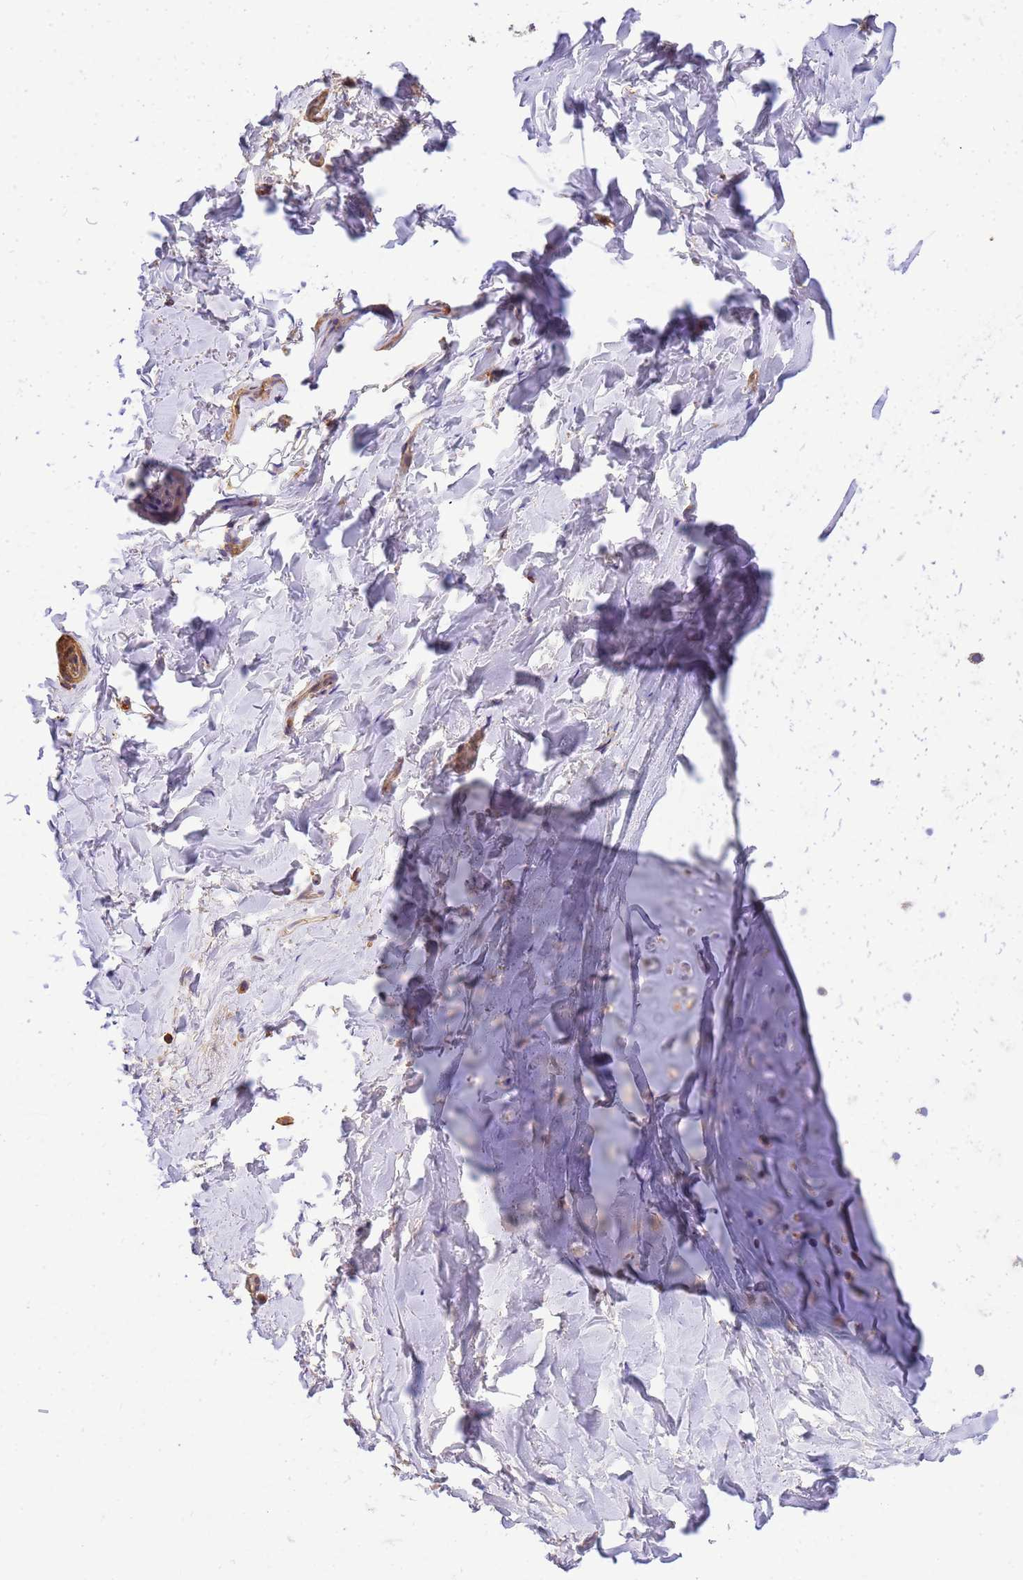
{"staining": {"intensity": "negative", "quantity": "none", "location": "none"}, "tissue": "adipose tissue", "cell_type": "Adipocytes", "image_type": "normal", "snomed": [{"axis": "morphology", "description": "Normal tissue, NOS"}, {"axis": "topography", "description": "Lymph node"}, {"axis": "topography", "description": "Bronchus"}], "caption": "This is an IHC image of benign adipose tissue. There is no expression in adipocytes.", "gene": "WDR64", "patient": {"sex": "male", "age": 63}}